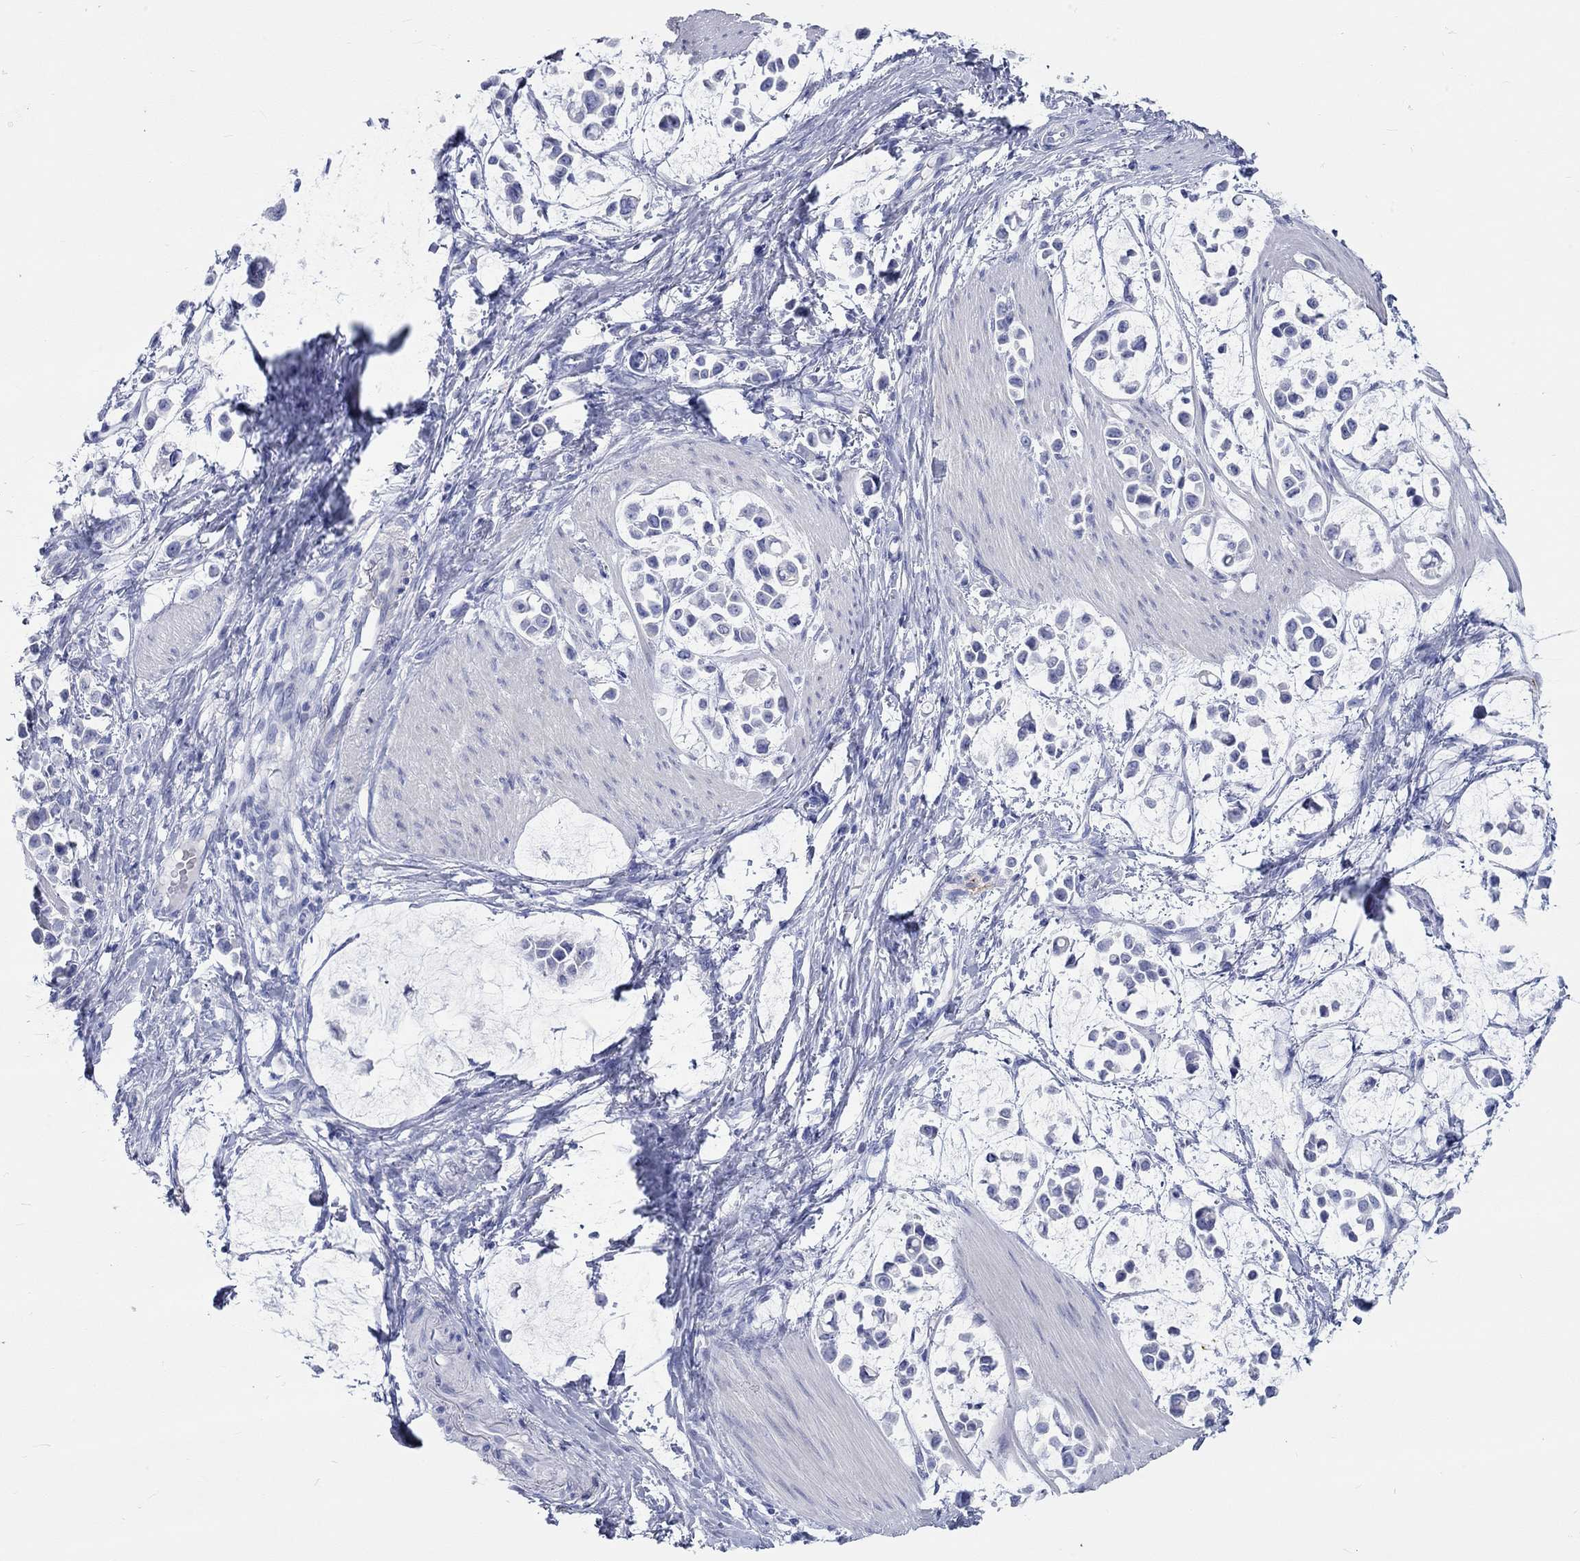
{"staining": {"intensity": "negative", "quantity": "none", "location": "none"}, "tissue": "stomach cancer", "cell_type": "Tumor cells", "image_type": "cancer", "snomed": [{"axis": "morphology", "description": "Adenocarcinoma, NOS"}, {"axis": "topography", "description": "Stomach"}], "caption": "Tumor cells show no significant protein expression in stomach cancer (adenocarcinoma).", "gene": "SPATA9", "patient": {"sex": "male", "age": 82}}